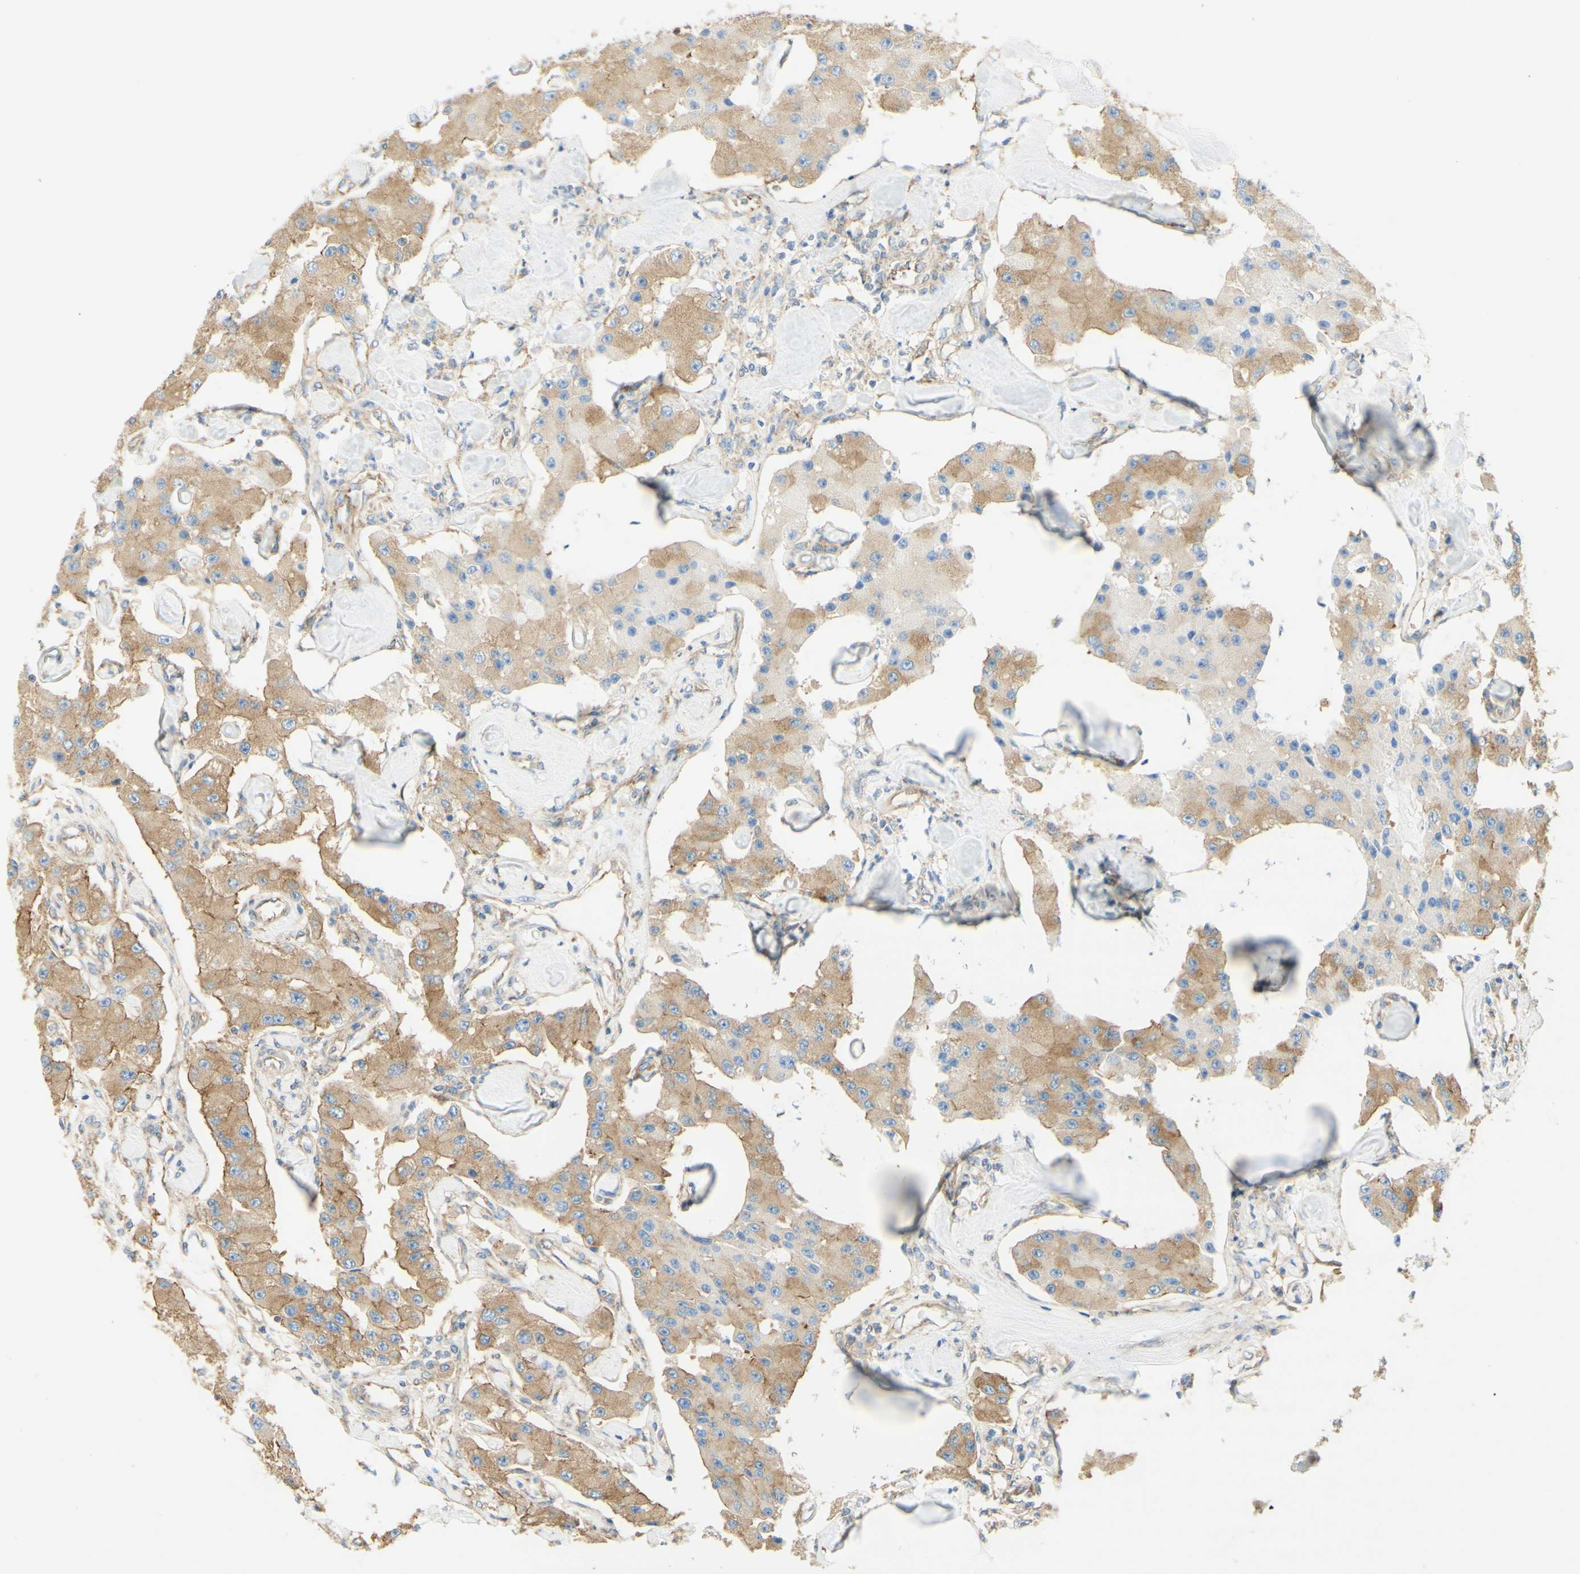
{"staining": {"intensity": "moderate", "quantity": ">75%", "location": "cytoplasmic/membranous"}, "tissue": "carcinoid", "cell_type": "Tumor cells", "image_type": "cancer", "snomed": [{"axis": "morphology", "description": "Carcinoid, malignant, NOS"}, {"axis": "topography", "description": "Pancreas"}], "caption": "A medium amount of moderate cytoplasmic/membranous staining is identified in about >75% of tumor cells in carcinoid tissue. (DAB (3,3'-diaminobenzidine) IHC, brown staining for protein, blue staining for nuclei).", "gene": "CLTC", "patient": {"sex": "male", "age": 41}}